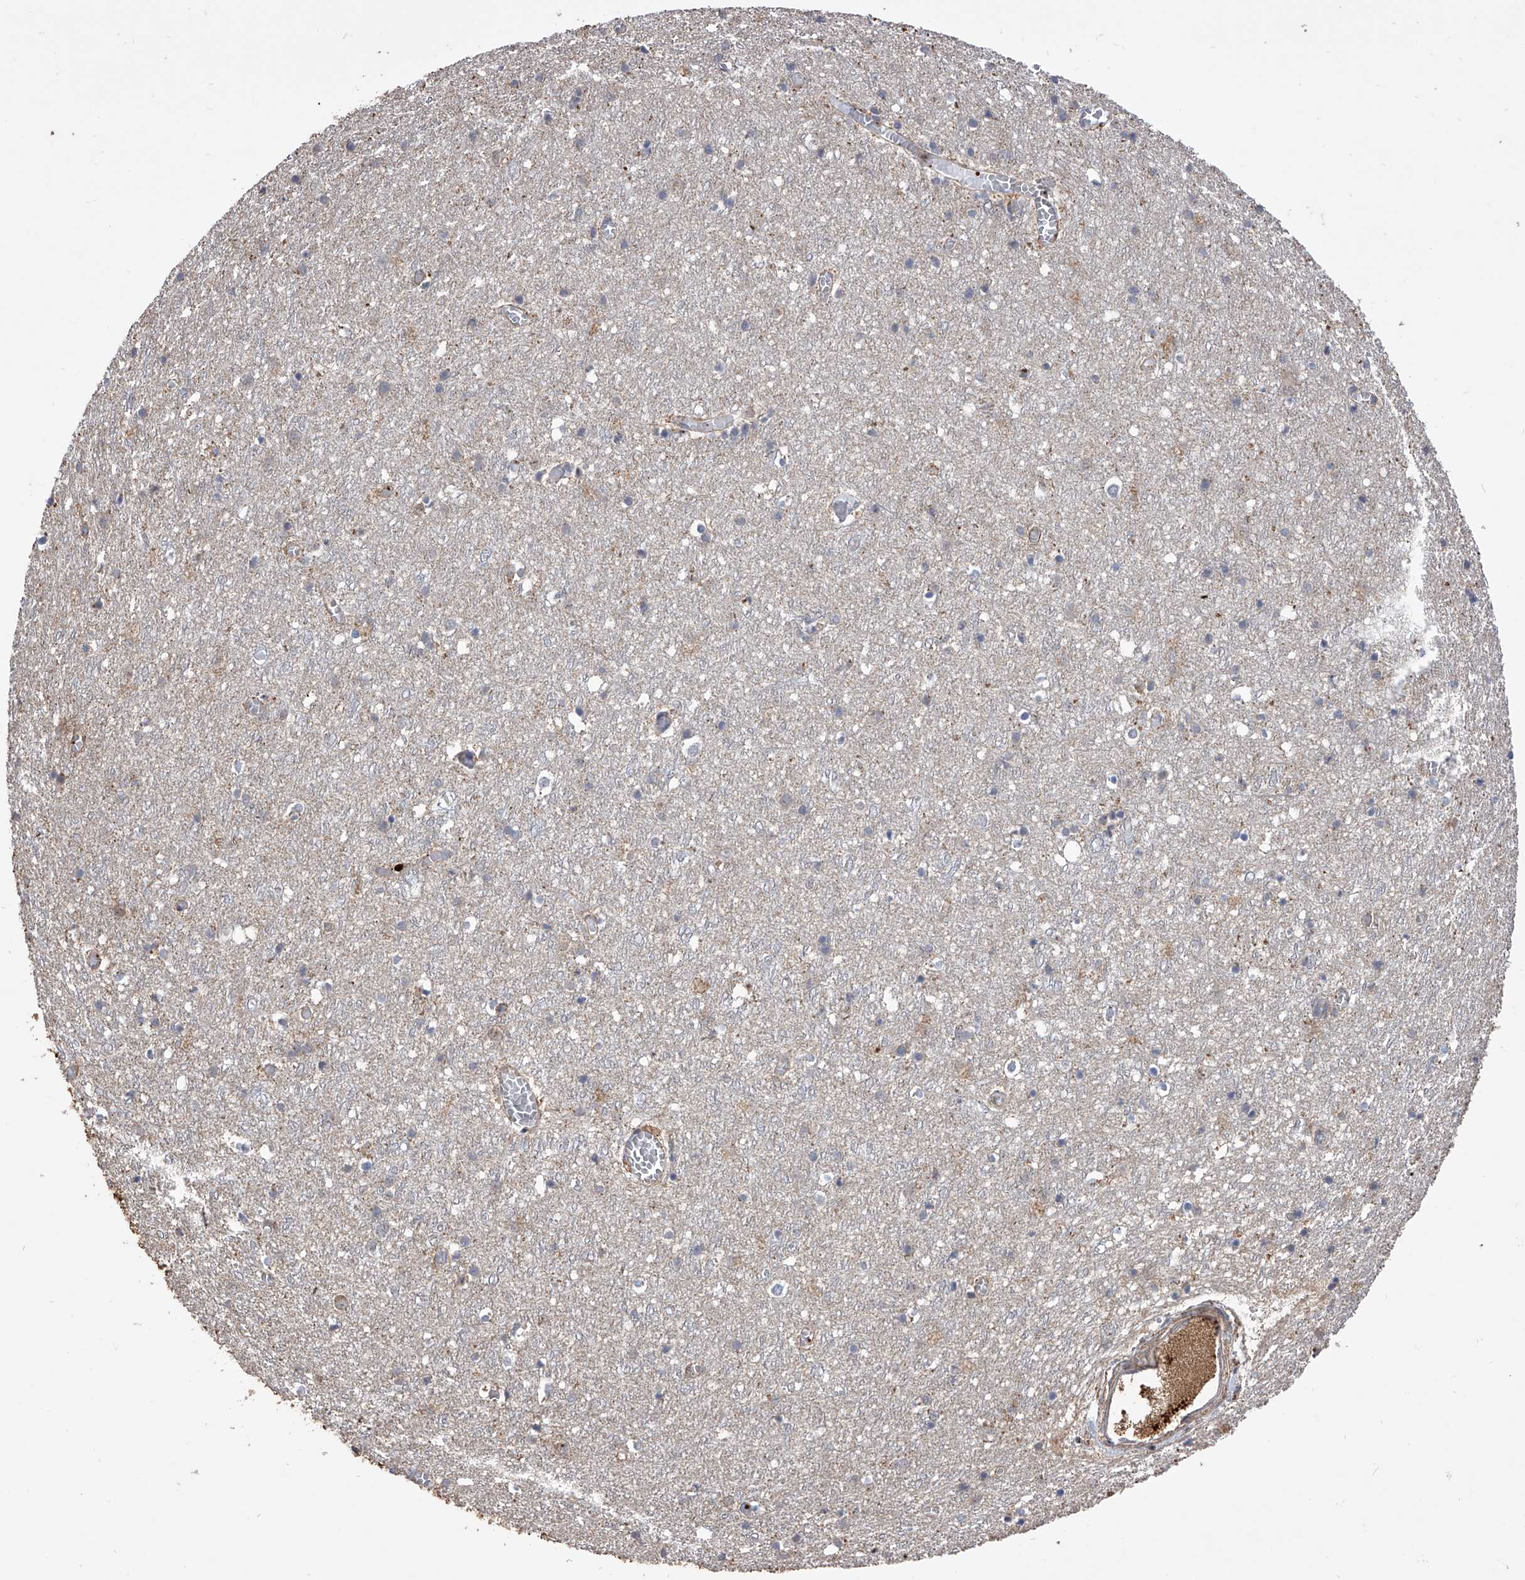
{"staining": {"intensity": "weak", "quantity": "25%-75%", "location": "cytoplasmic/membranous"}, "tissue": "cerebral cortex", "cell_type": "Endothelial cells", "image_type": "normal", "snomed": [{"axis": "morphology", "description": "Normal tissue, NOS"}, {"axis": "topography", "description": "Cerebral cortex"}], "caption": "An immunohistochemistry image of benign tissue is shown. Protein staining in brown shows weak cytoplasmic/membranous positivity in cerebral cortex within endothelial cells.", "gene": "CUL7", "patient": {"sex": "female", "age": 64}}